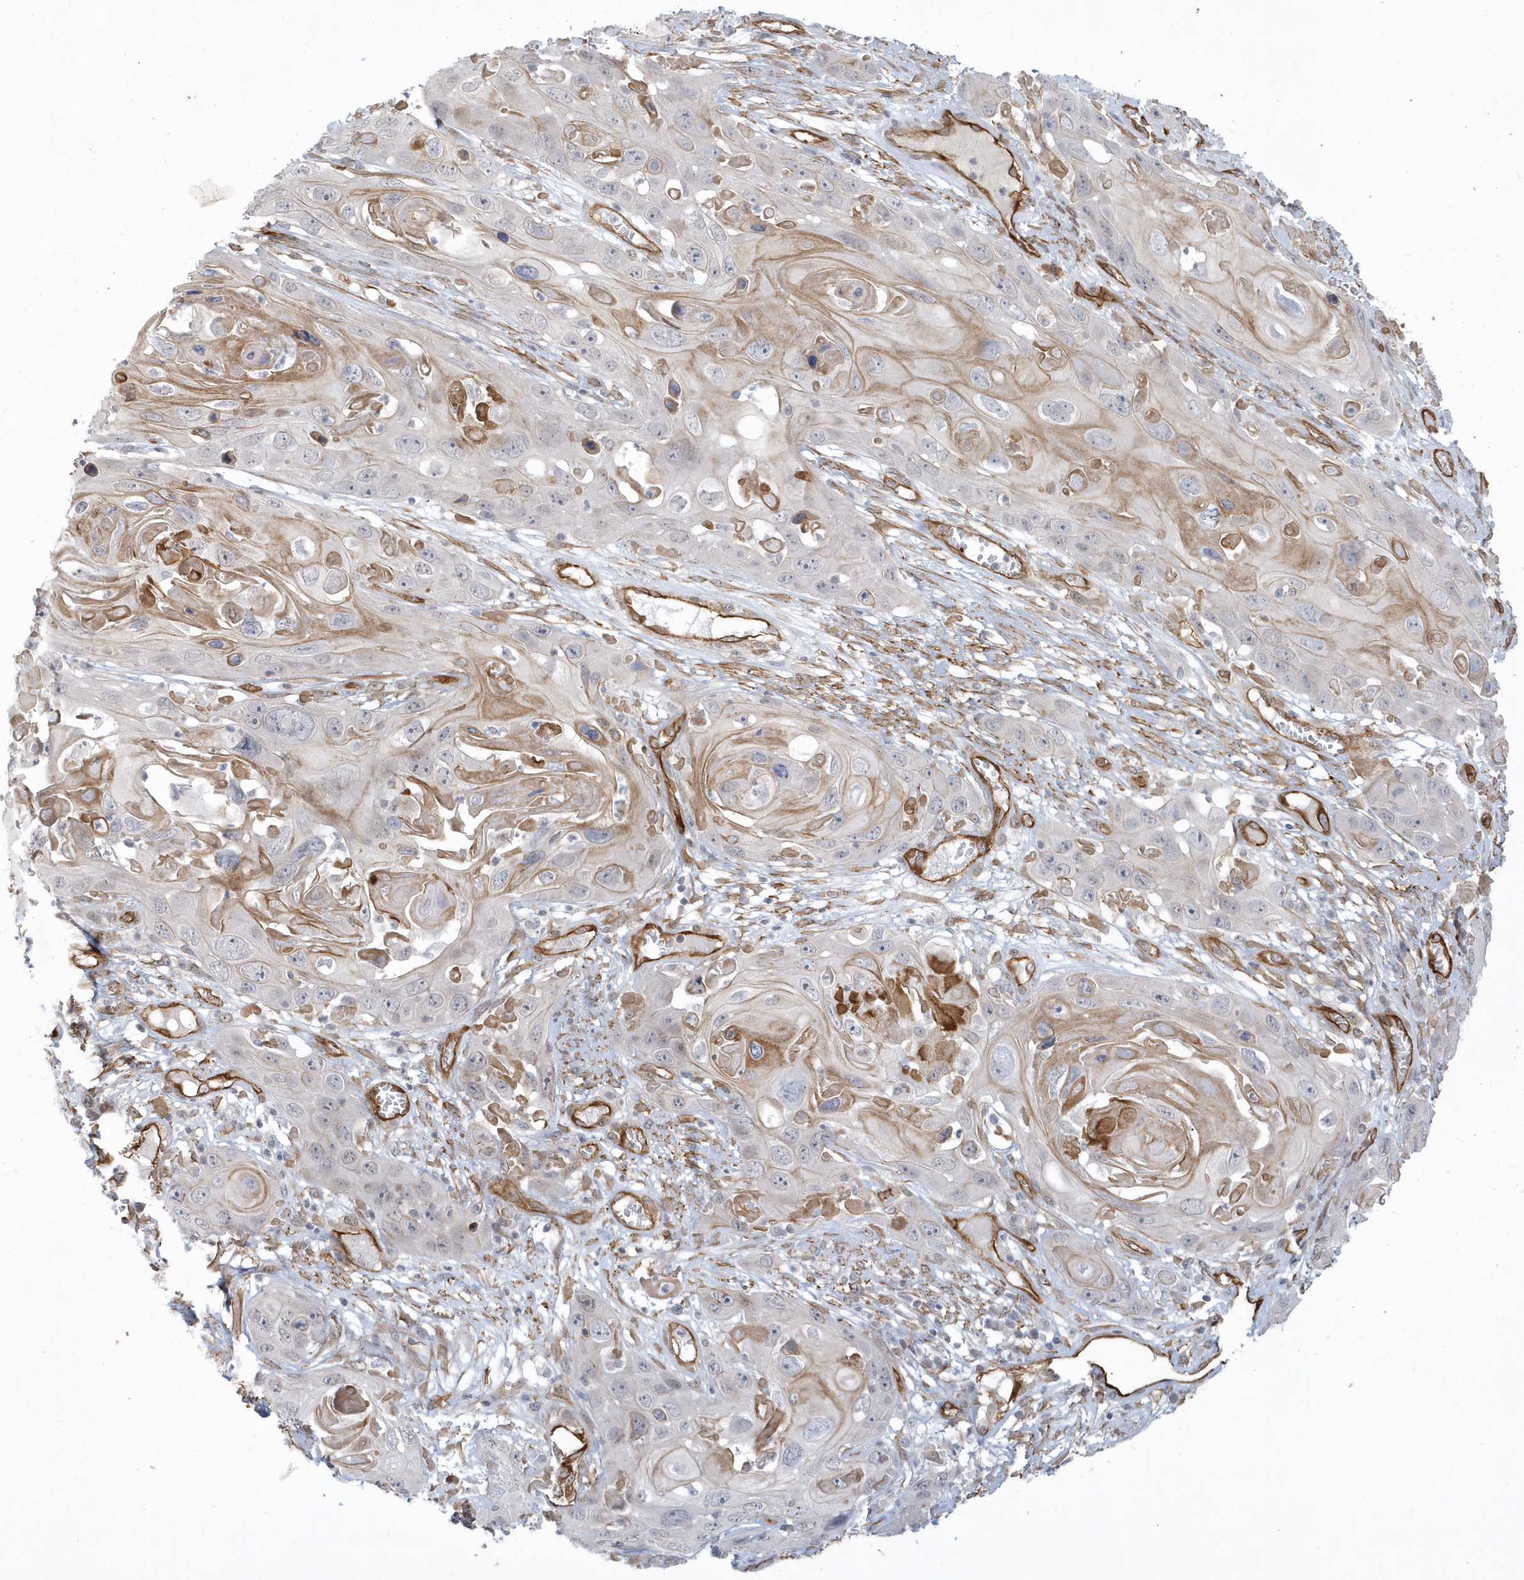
{"staining": {"intensity": "moderate", "quantity": "<25%", "location": "cytoplasmic/membranous"}, "tissue": "skin cancer", "cell_type": "Tumor cells", "image_type": "cancer", "snomed": [{"axis": "morphology", "description": "Squamous cell carcinoma, NOS"}, {"axis": "topography", "description": "Skin"}], "caption": "Approximately <25% of tumor cells in human skin cancer exhibit moderate cytoplasmic/membranous protein positivity as visualized by brown immunohistochemical staining.", "gene": "RAI14", "patient": {"sex": "male", "age": 55}}